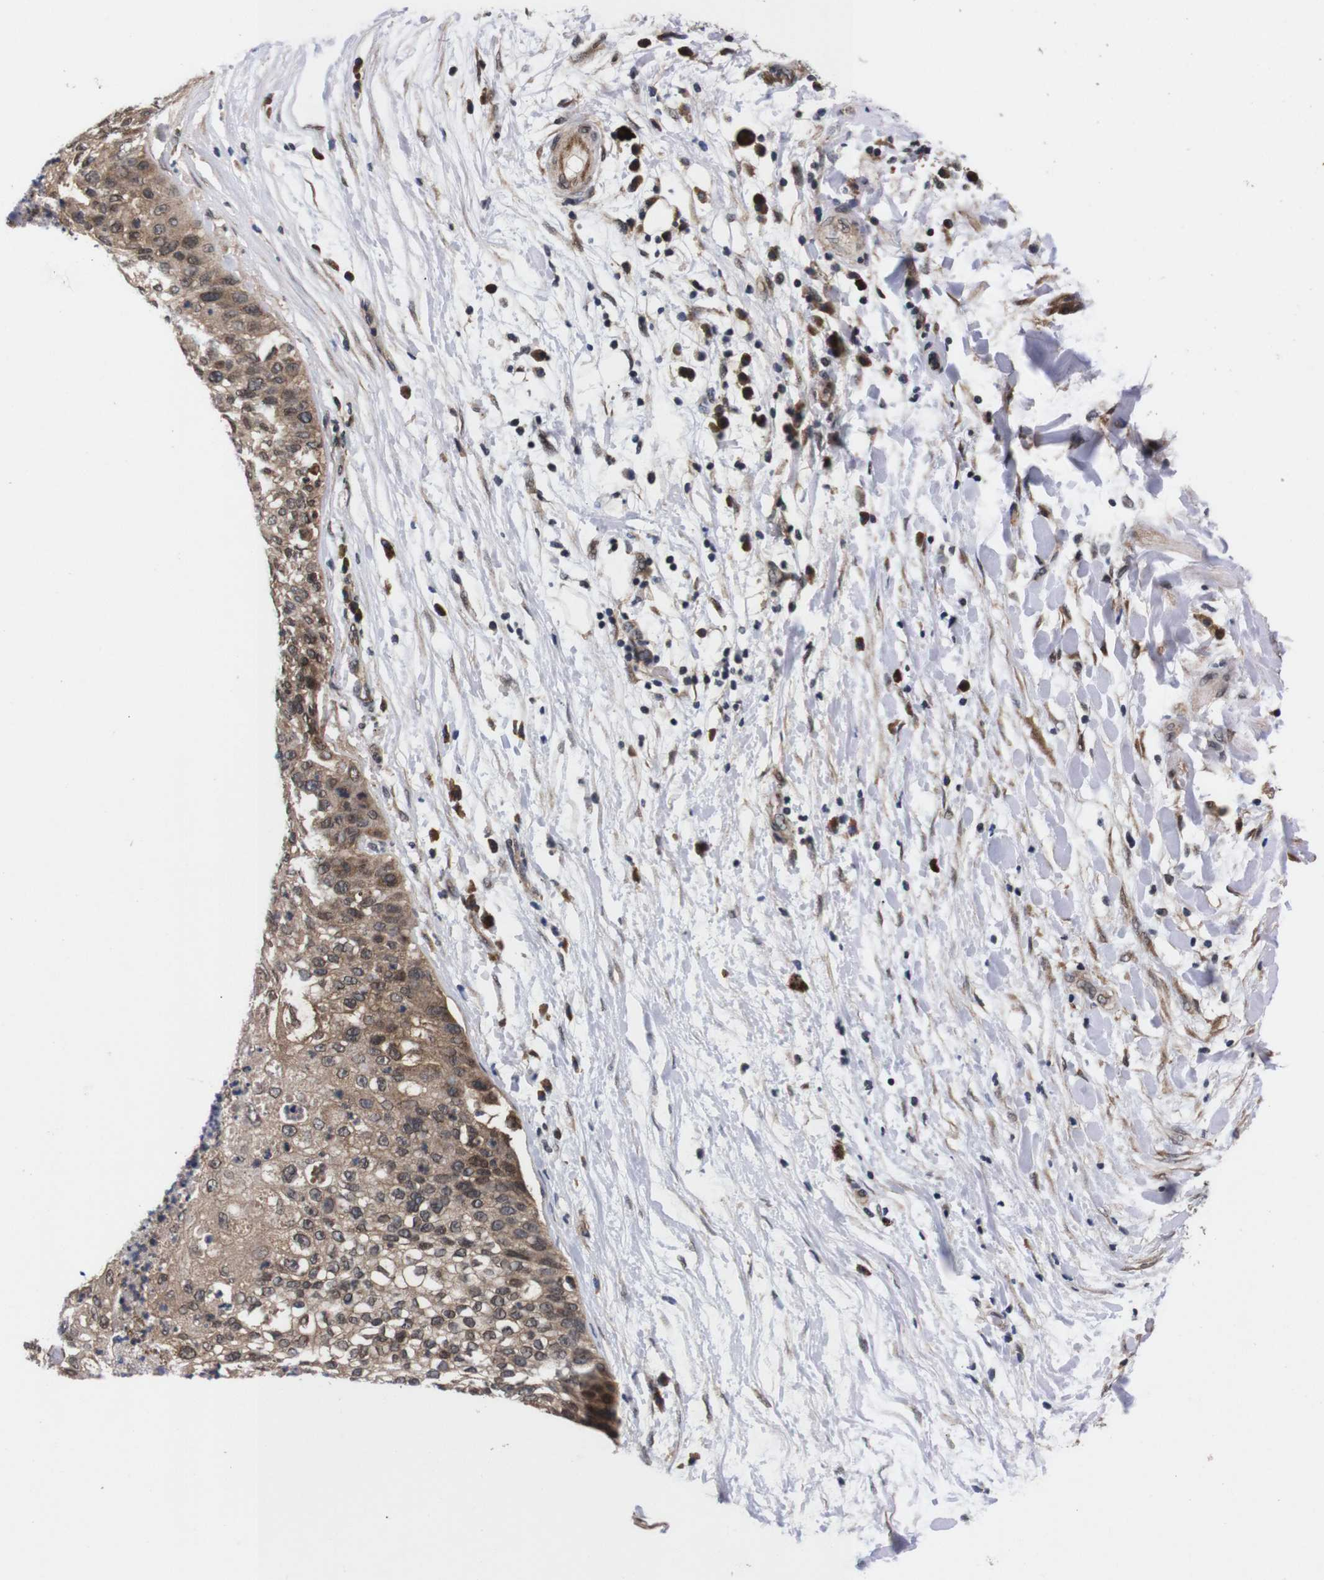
{"staining": {"intensity": "weak", "quantity": ">75%", "location": "cytoplasmic/membranous,nuclear"}, "tissue": "lung cancer", "cell_type": "Tumor cells", "image_type": "cancer", "snomed": [{"axis": "morphology", "description": "Inflammation, NOS"}, {"axis": "morphology", "description": "Squamous cell carcinoma, NOS"}, {"axis": "topography", "description": "Lymph node"}, {"axis": "topography", "description": "Soft tissue"}, {"axis": "topography", "description": "Lung"}], "caption": "A high-resolution micrograph shows immunohistochemistry staining of squamous cell carcinoma (lung), which shows weak cytoplasmic/membranous and nuclear expression in approximately >75% of tumor cells.", "gene": "UBQLN2", "patient": {"sex": "male", "age": 66}}